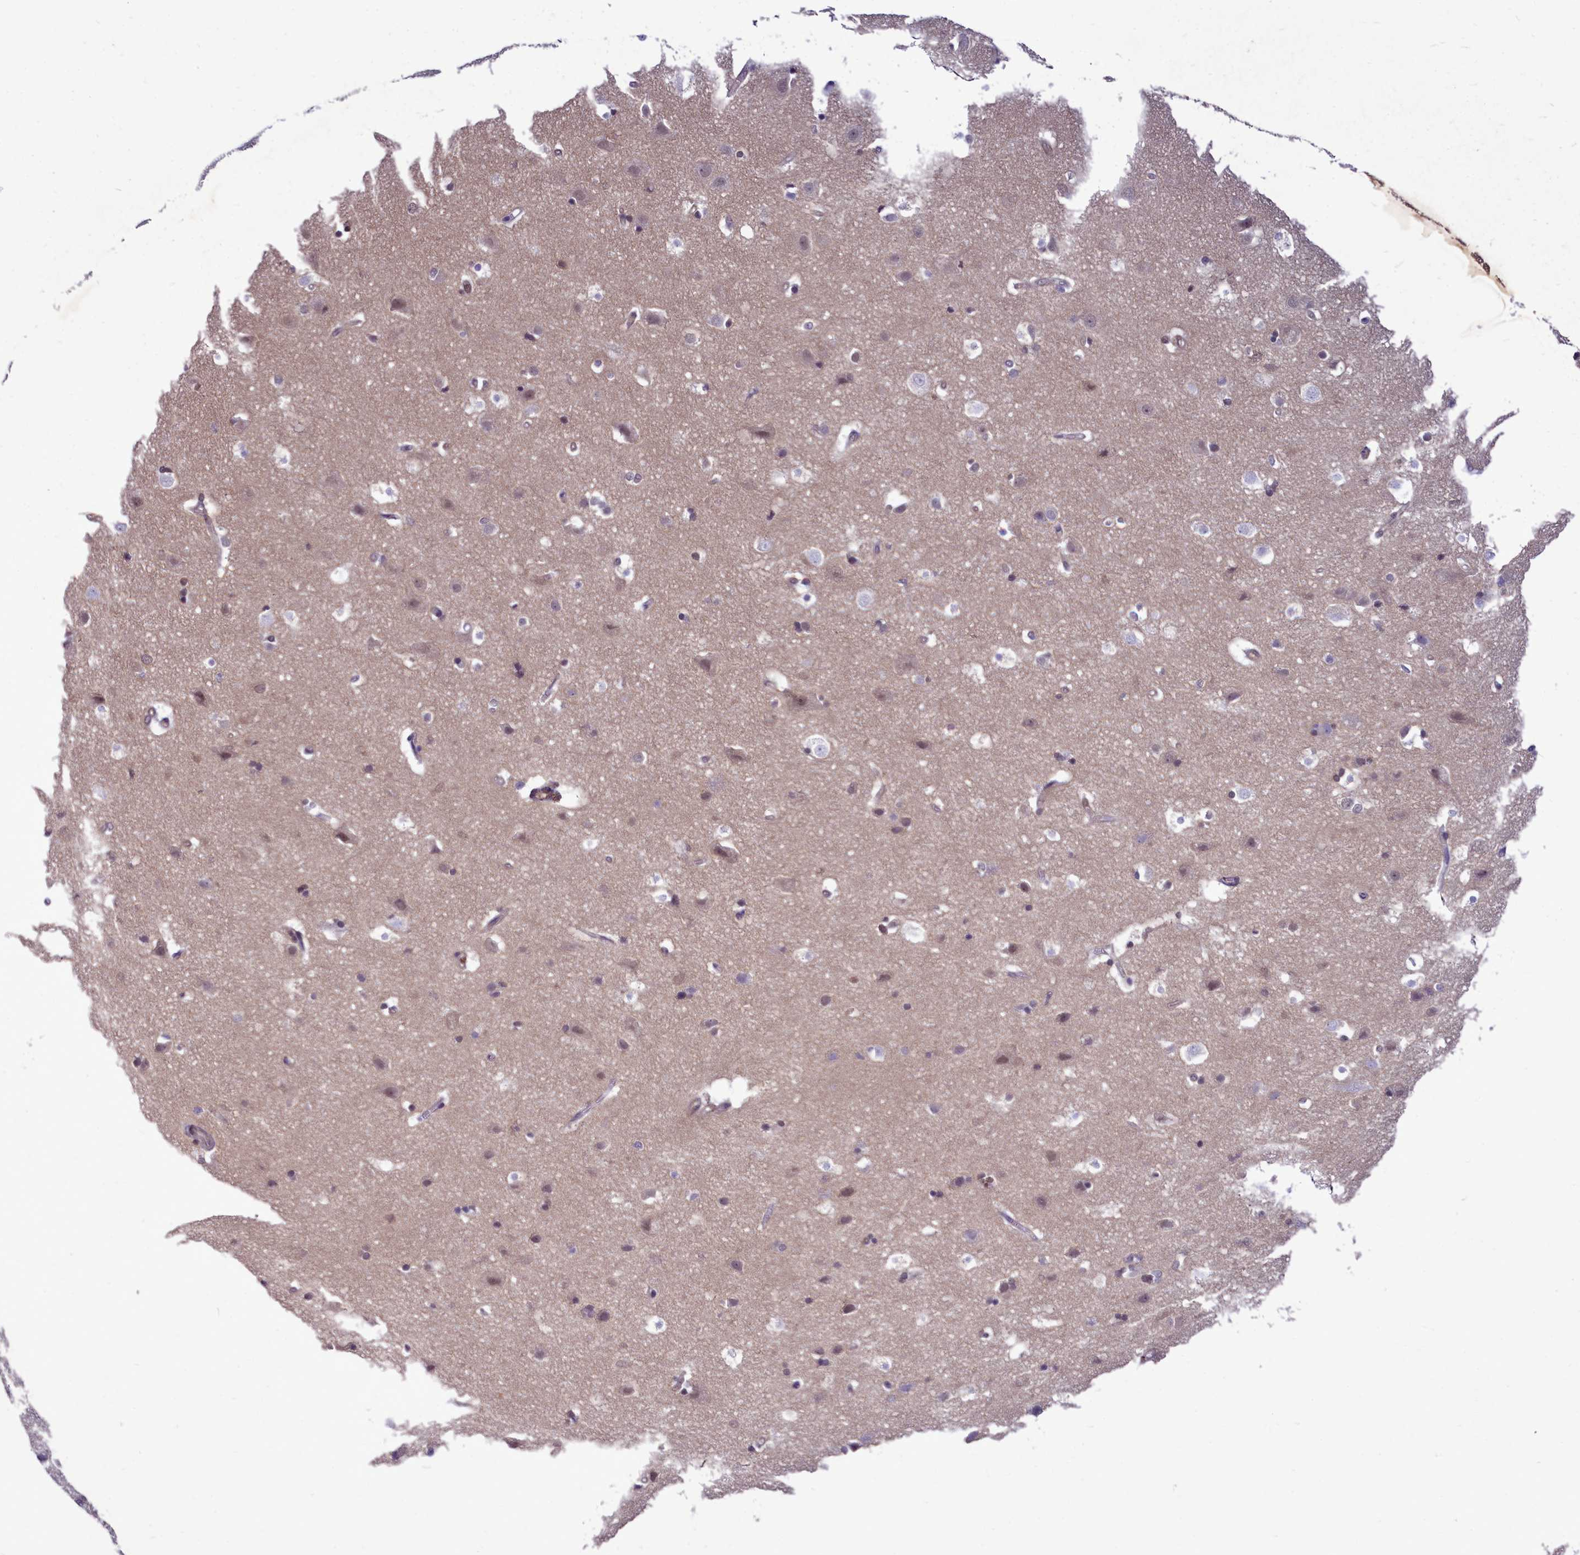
{"staining": {"intensity": "negative", "quantity": "none", "location": "none"}, "tissue": "cerebral cortex", "cell_type": "Endothelial cells", "image_type": "normal", "snomed": [{"axis": "morphology", "description": "Normal tissue, NOS"}, {"axis": "topography", "description": "Cerebral cortex"}], "caption": "Immunohistochemistry (IHC) micrograph of benign human cerebral cortex stained for a protein (brown), which reveals no staining in endothelial cells.", "gene": "BCAR1", "patient": {"sex": "male", "age": 54}}